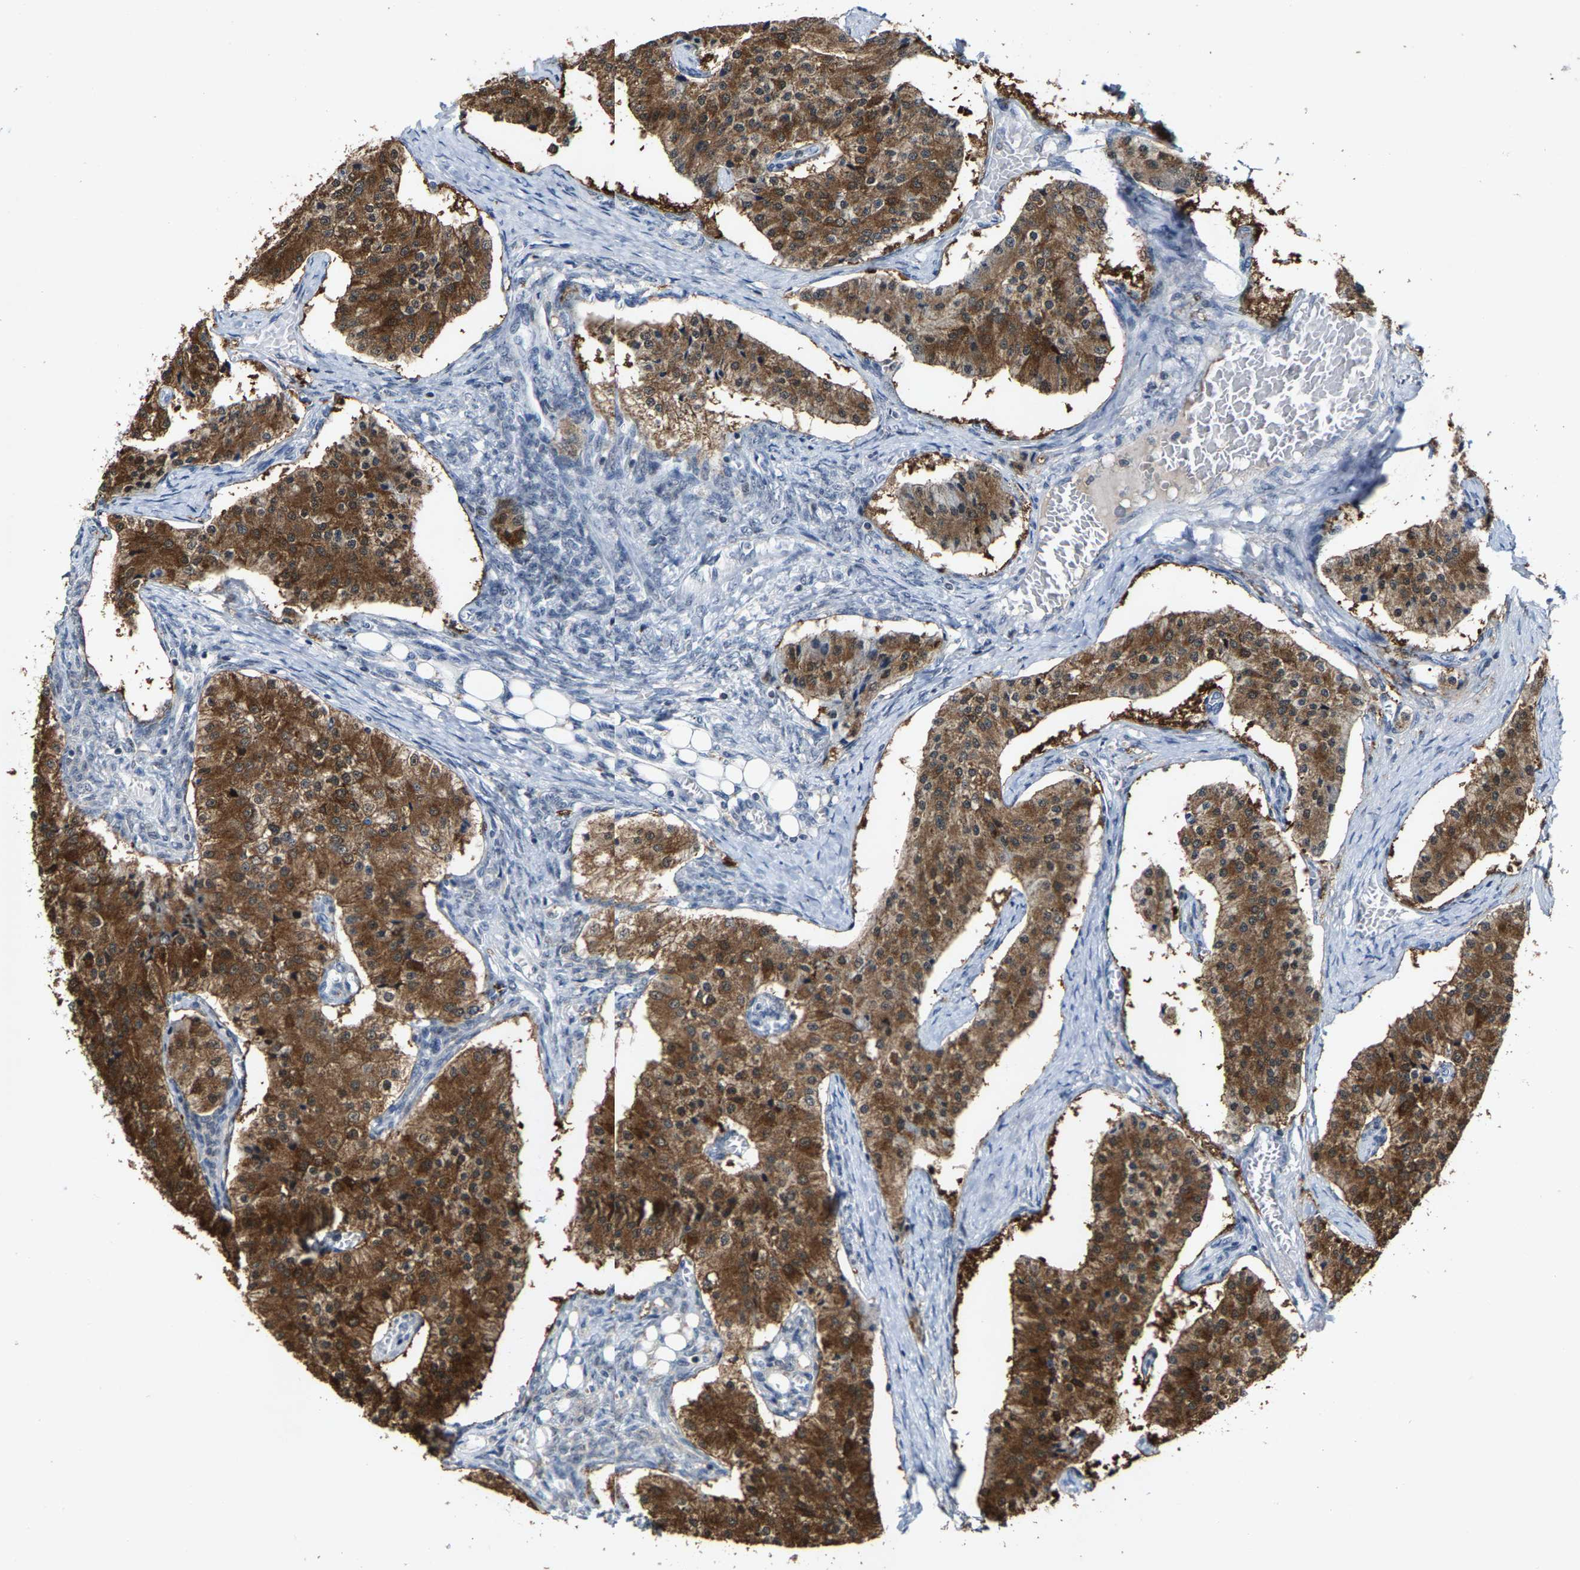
{"staining": {"intensity": "strong", "quantity": ">75%", "location": "cytoplasmic/membranous"}, "tissue": "carcinoid", "cell_type": "Tumor cells", "image_type": "cancer", "snomed": [{"axis": "morphology", "description": "Carcinoid, malignant, NOS"}, {"axis": "topography", "description": "Colon"}], "caption": "Immunohistochemical staining of human carcinoid exhibits high levels of strong cytoplasmic/membranous protein expression in approximately >75% of tumor cells.", "gene": "FGD3", "patient": {"sex": "female", "age": 52}}